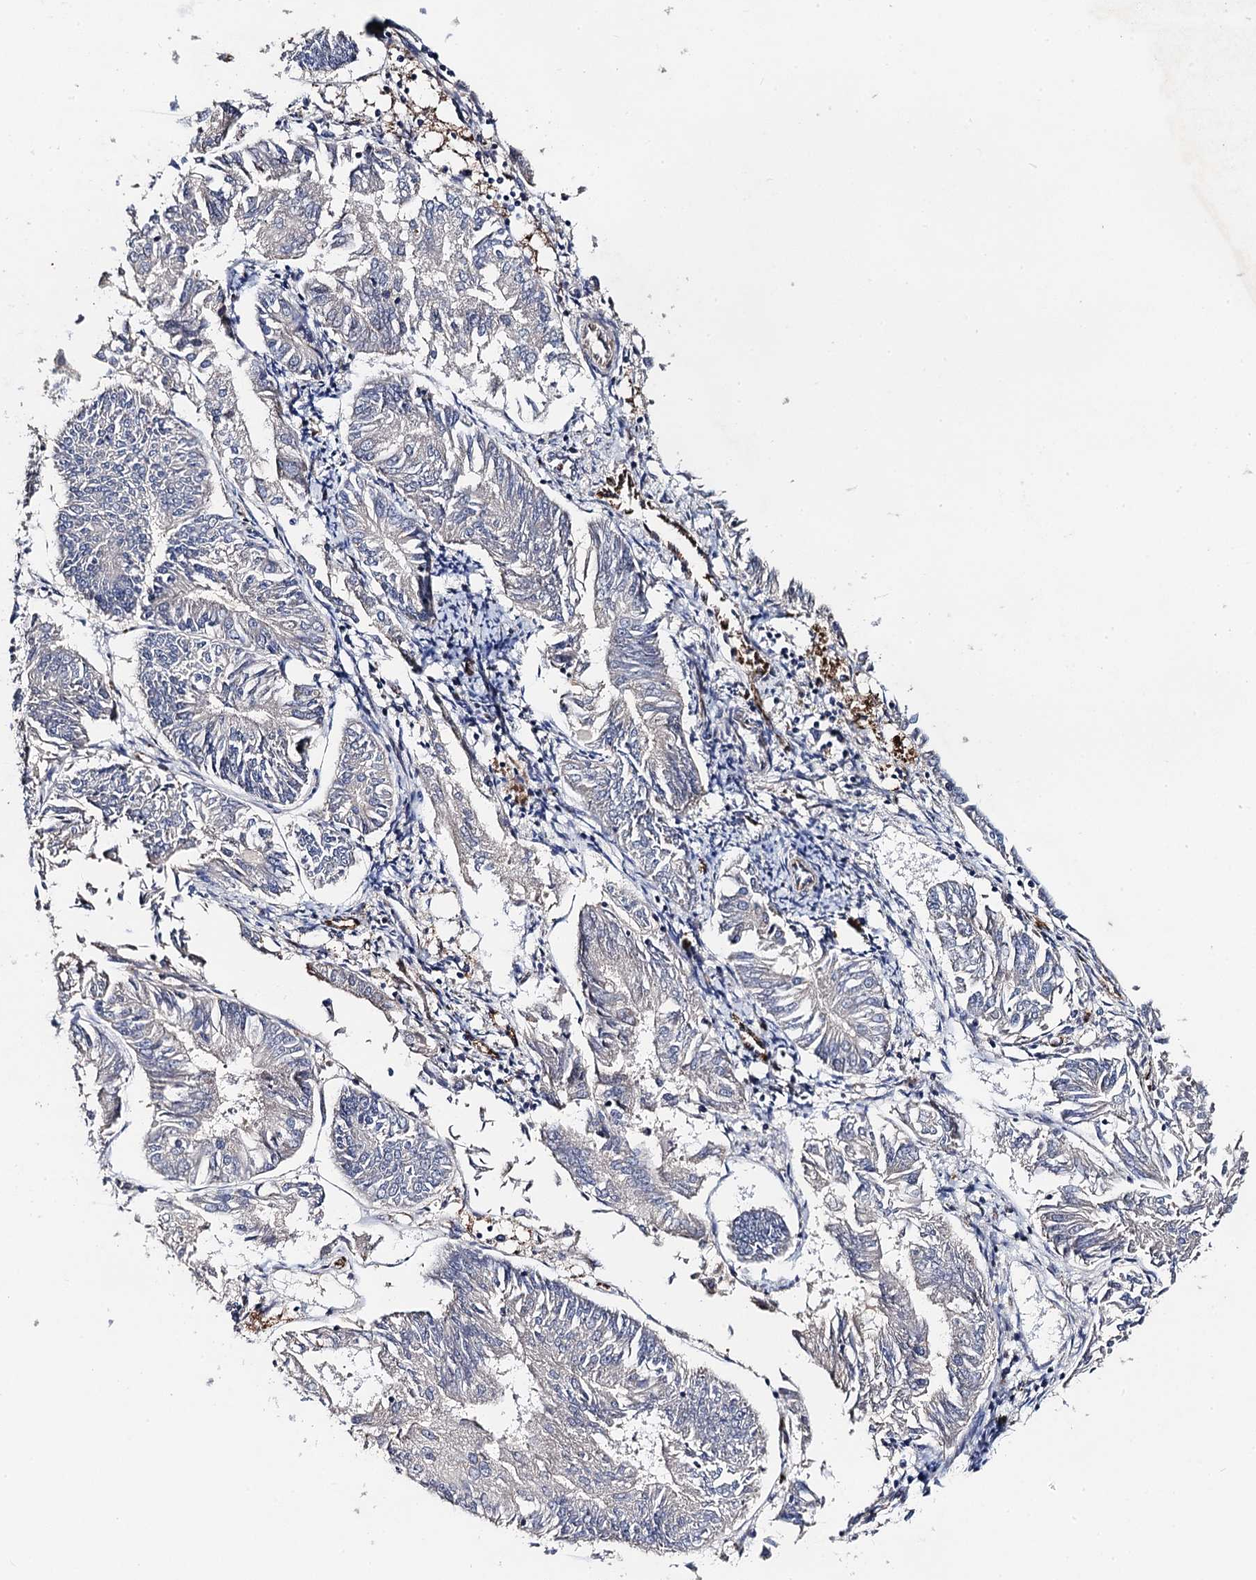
{"staining": {"intensity": "negative", "quantity": "none", "location": "none"}, "tissue": "endometrial cancer", "cell_type": "Tumor cells", "image_type": "cancer", "snomed": [{"axis": "morphology", "description": "Adenocarcinoma, NOS"}, {"axis": "topography", "description": "Endometrium"}], "caption": "Human endometrial cancer (adenocarcinoma) stained for a protein using IHC reveals no expression in tumor cells.", "gene": "PPTC7", "patient": {"sex": "female", "age": 58}}